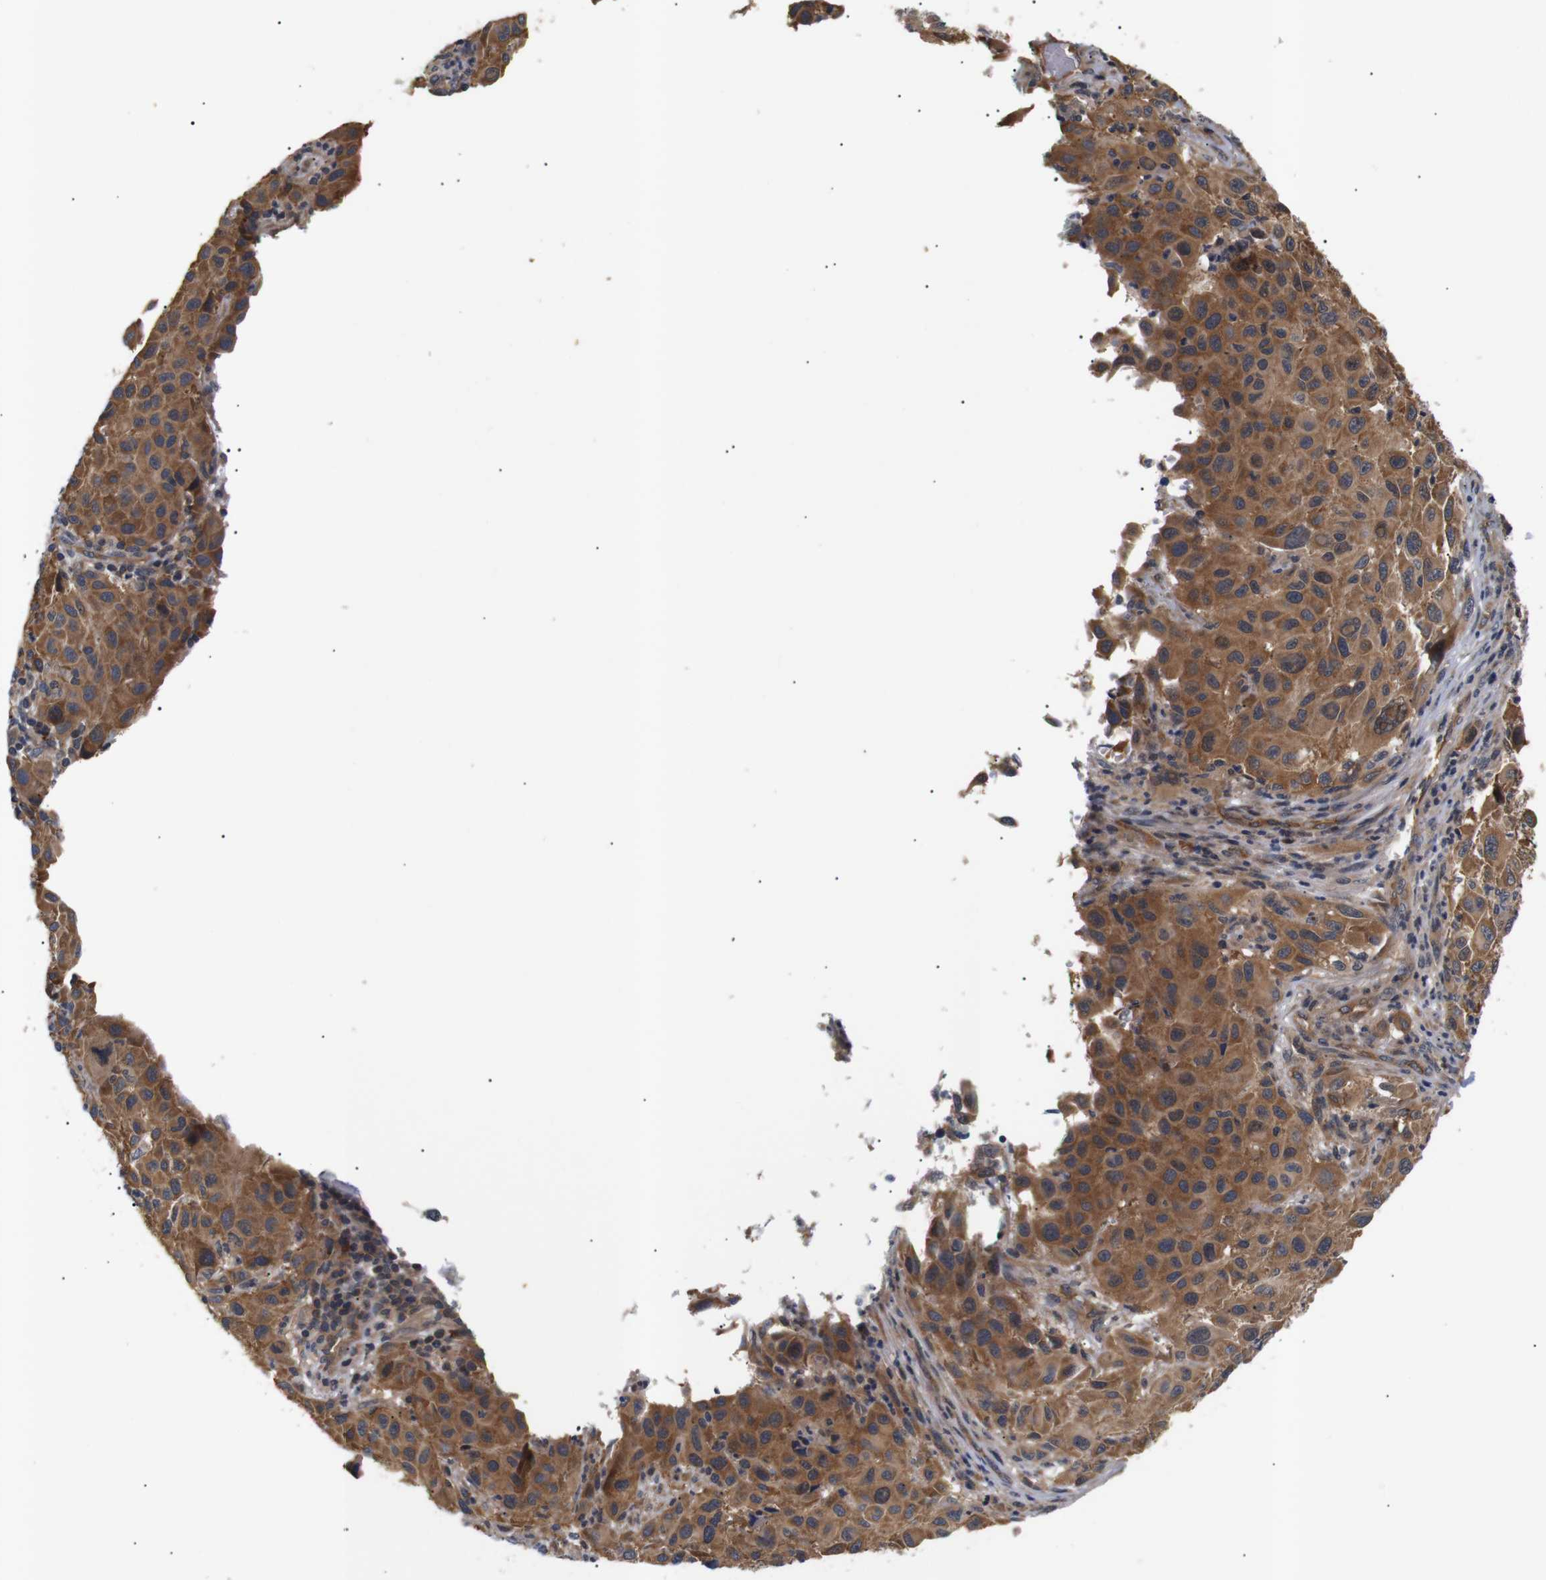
{"staining": {"intensity": "moderate", "quantity": ">75%", "location": "cytoplasmic/membranous"}, "tissue": "melanoma", "cell_type": "Tumor cells", "image_type": "cancer", "snomed": [{"axis": "morphology", "description": "Malignant melanoma, Metastatic site"}, {"axis": "topography", "description": "Lymph node"}], "caption": "Moderate cytoplasmic/membranous protein expression is present in approximately >75% of tumor cells in malignant melanoma (metastatic site).", "gene": "RIPK1", "patient": {"sex": "male", "age": 61}}